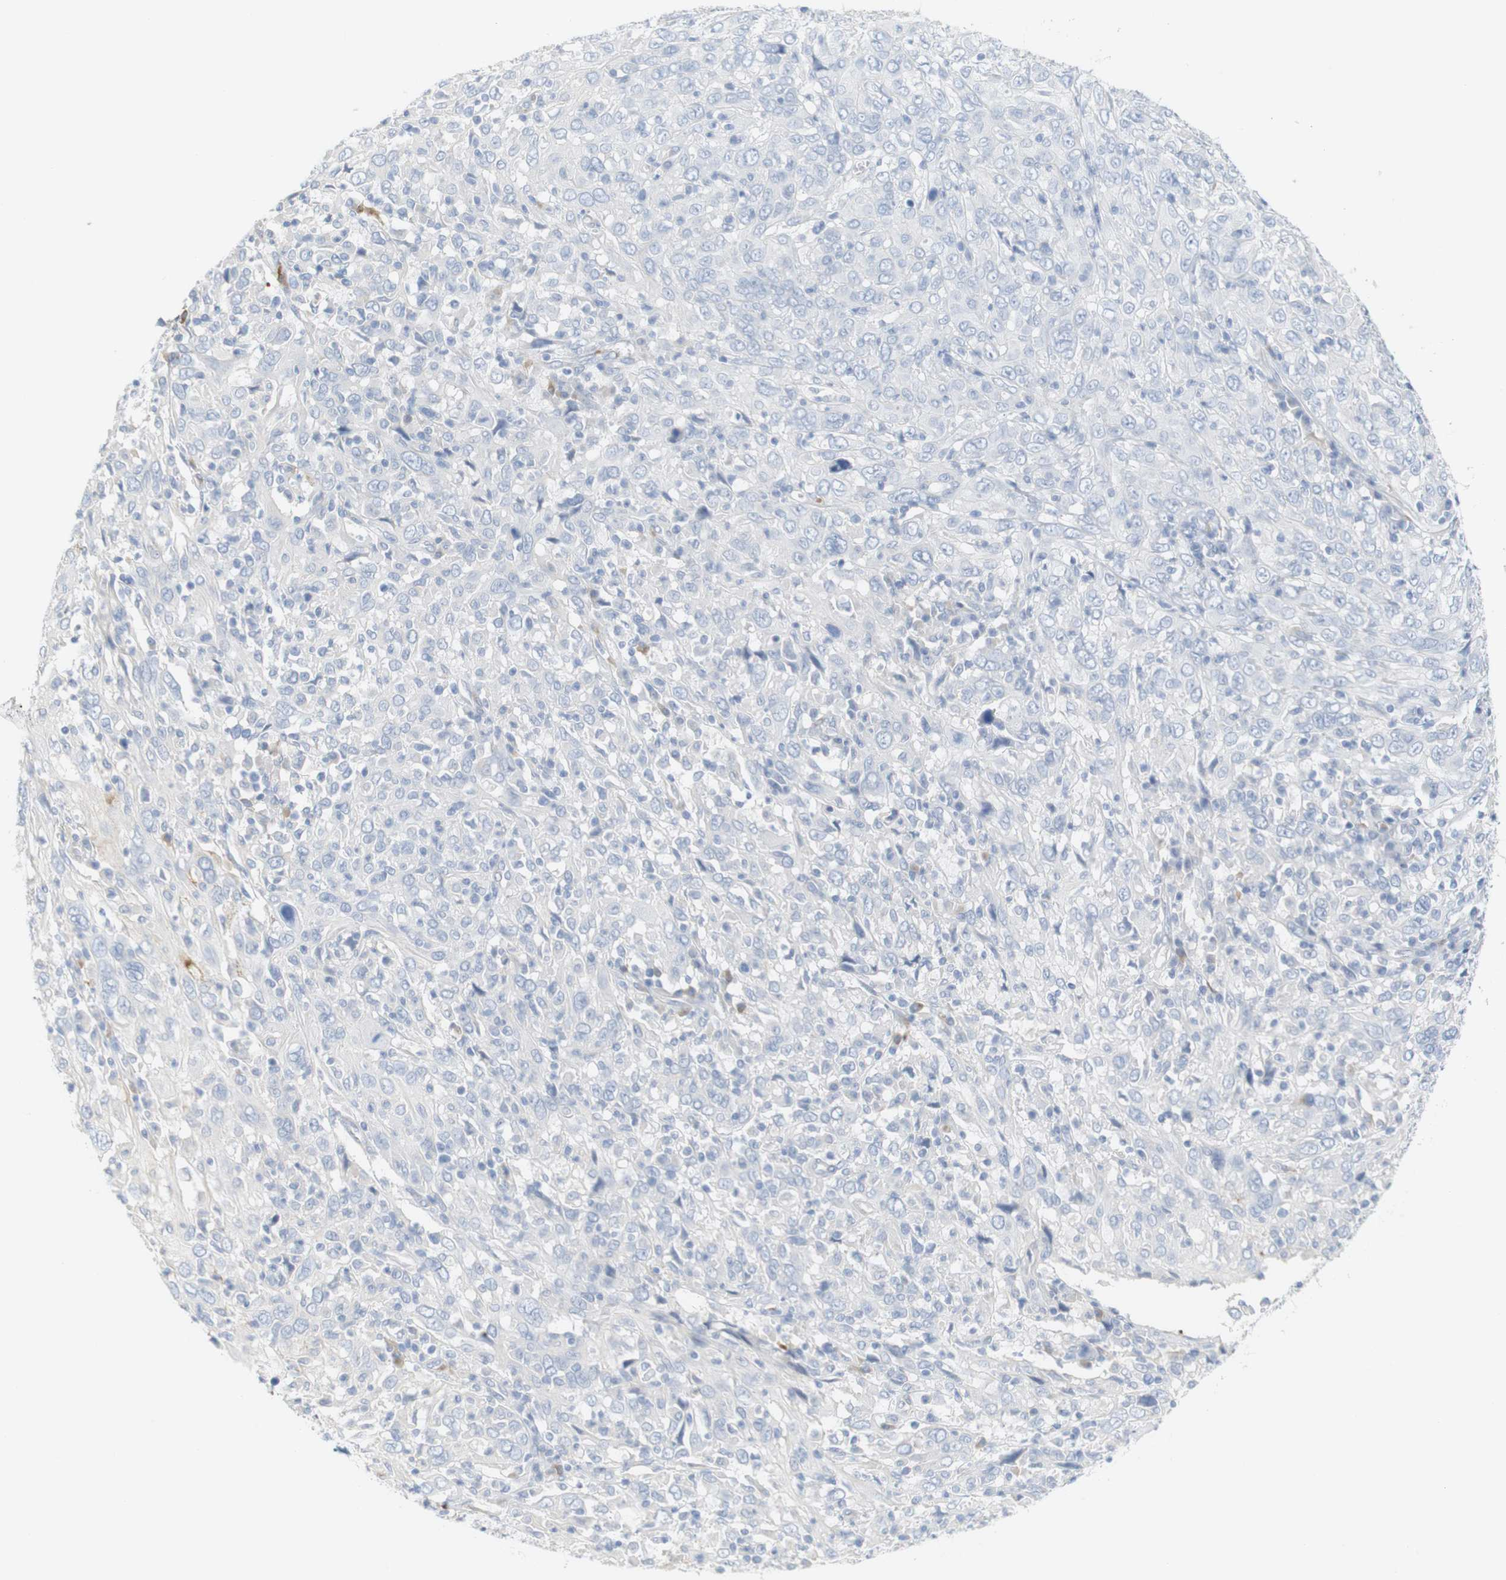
{"staining": {"intensity": "negative", "quantity": "none", "location": "none"}, "tissue": "cervical cancer", "cell_type": "Tumor cells", "image_type": "cancer", "snomed": [{"axis": "morphology", "description": "Squamous cell carcinoma, NOS"}, {"axis": "topography", "description": "Cervix"}], "caption": "There is no significant positivity in tumor cells of cervical squamous cell carcinoma.", "gene": "RGS9", "patient": {"sex": "female", "age": 46}}